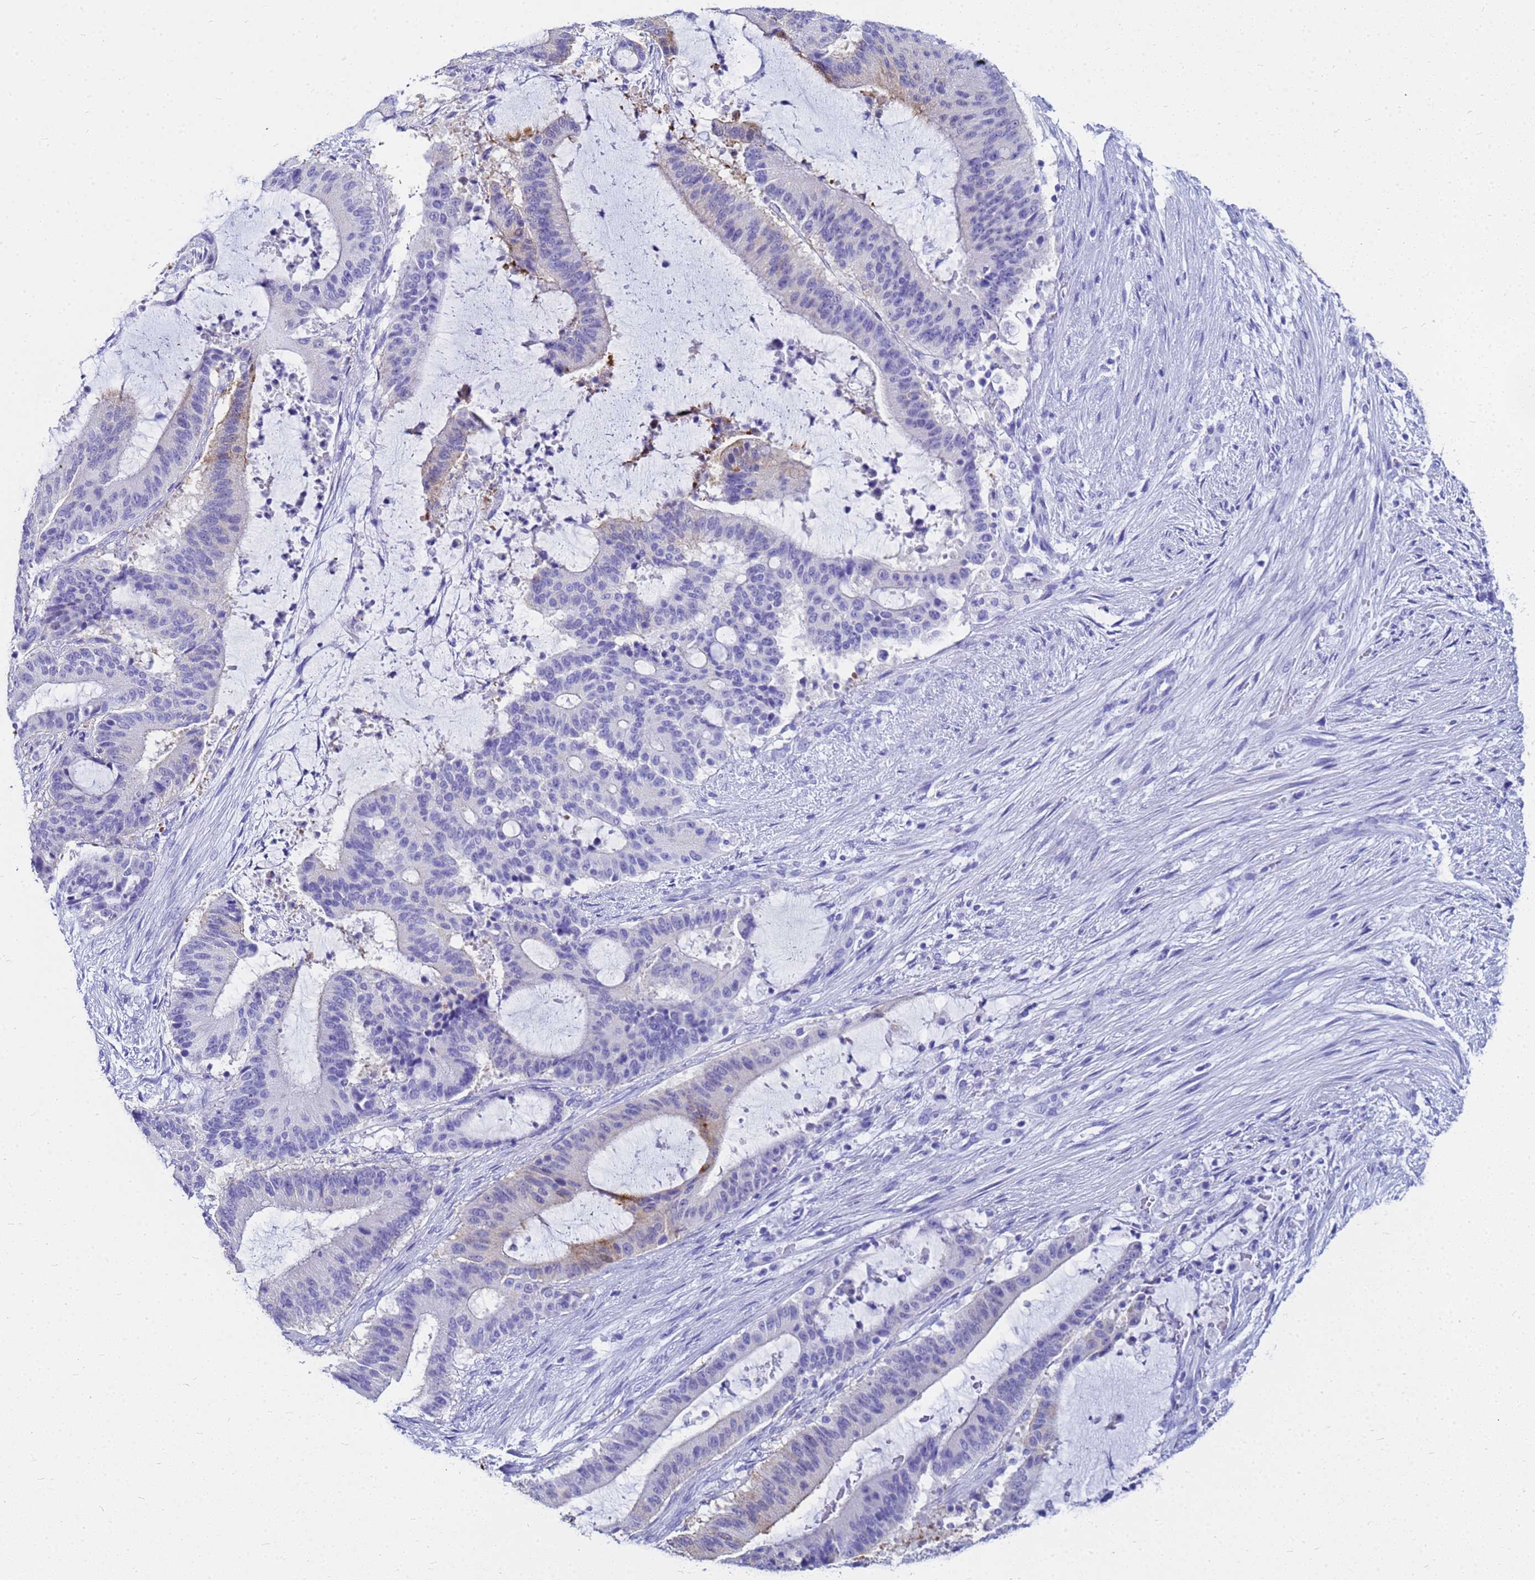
{"staining": {"intensity": "negative", "quantity": "none", "location": "none"}, "tissue": "liver cancer", "cell_type": "Tumor cells", "image_type": "cancer", "snomed": [{"axis": "morphology", "description": "Normal tissue, NOS"}, {"axis": "morphology", "description": "Cholangiocarcinoma"}, {"axis": "topography", "description": "Liver"}, {"axis": "topography", "description": "Peripheral nerve tissue"}], "caption": "A high-resolution image shows immunohistochemistry (IHC) staining of liver cholangiocarcinoma, which displays no significant staining in tumor cells.", "gene": "CKB", "patient": {"sex": "female", "age": 73}}